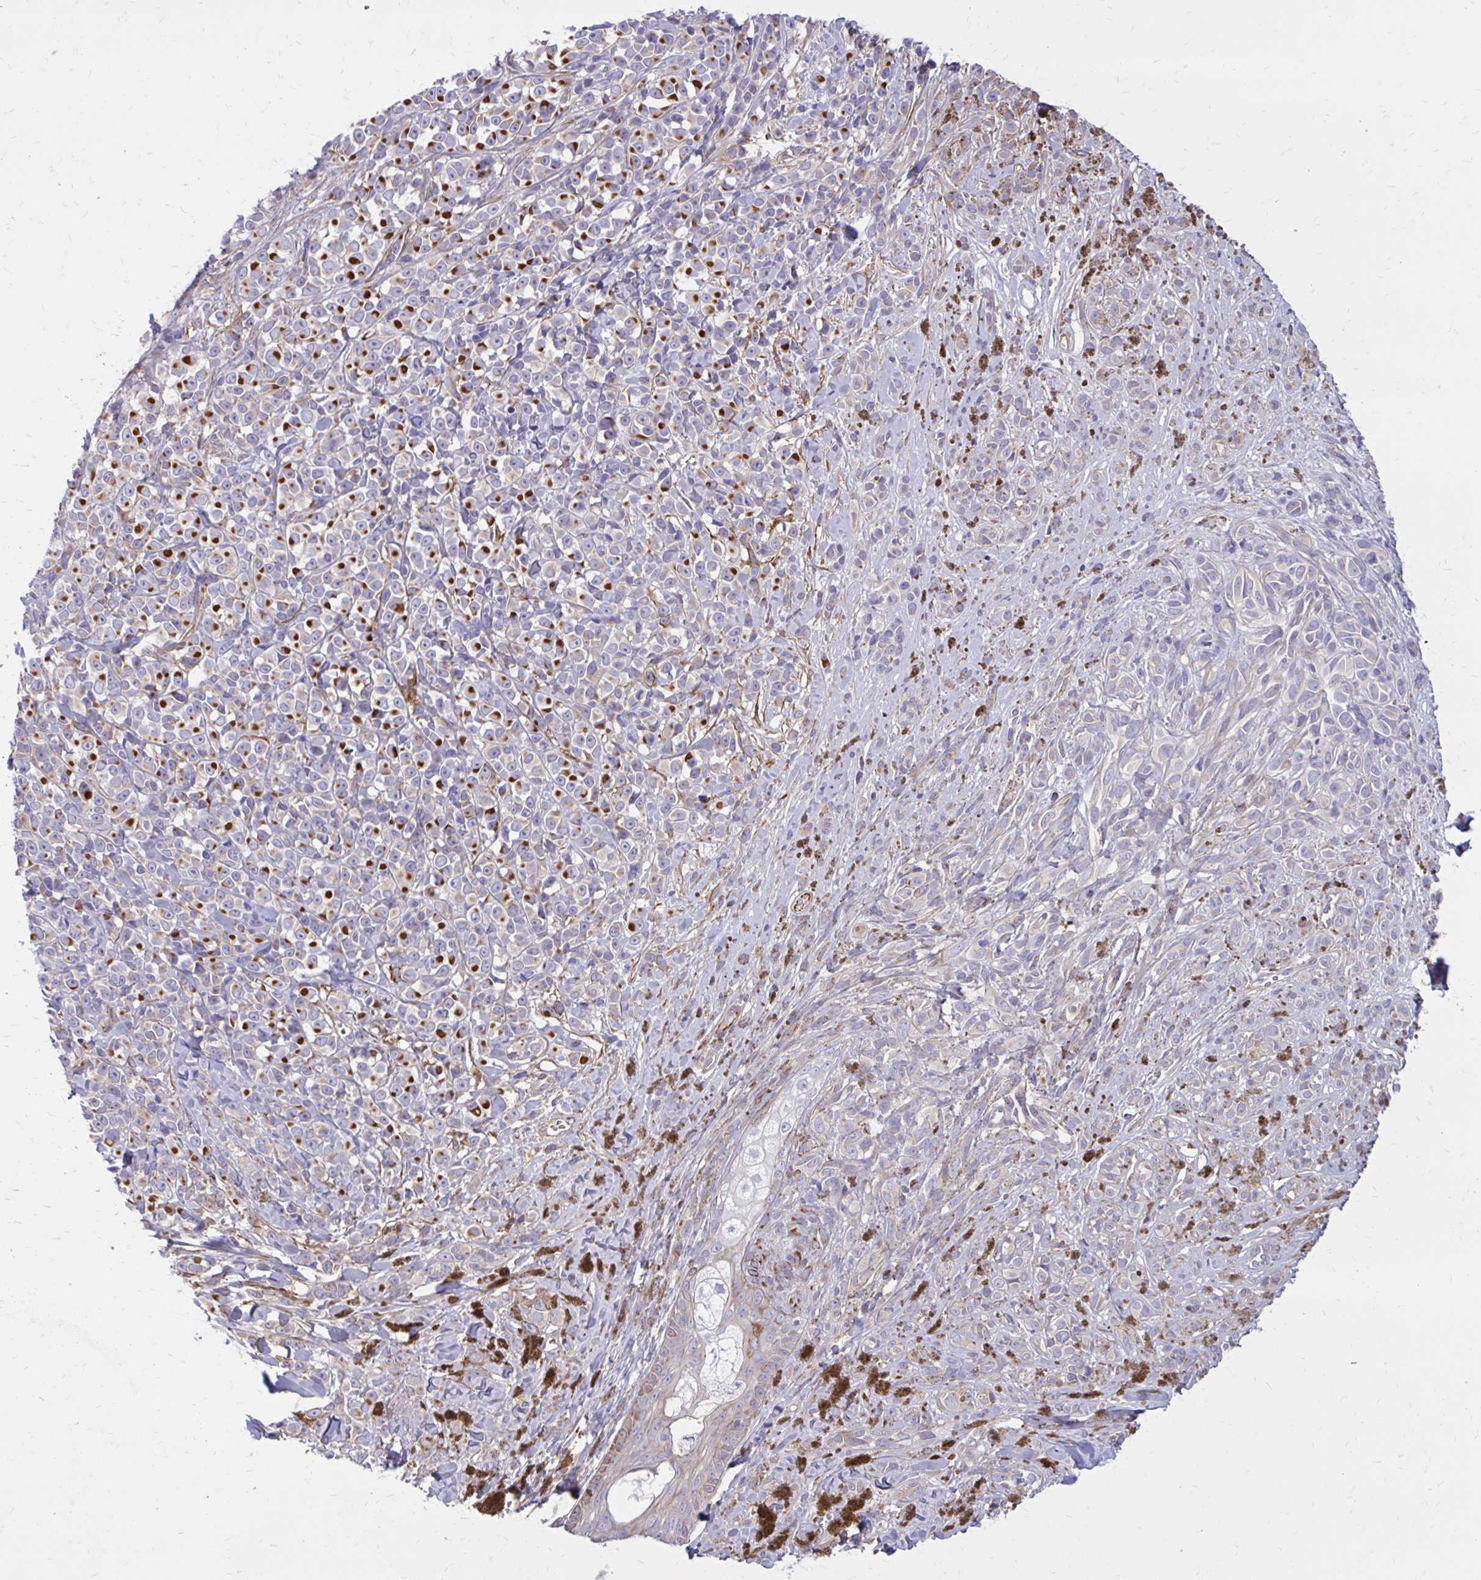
{"staining": {"intensity": "strong", "quantity": "<25%", "location": "cytoplasmic/membranous"}, "tissue": "melanoma", "cell_type": "Tumor cells", "image_type": "cancer", "snomed": [{"axis": "morphology", "description": "Malignant melanoma, NOS"}, {"axis": "topography", "description": "Skin"}], "caption": "Protein expression analysis of malignant melanoma displays strong cytoplasmic/membranous positivity in approximately <25% of tumor cells. The staining is performed using DAB brown chromogen to label protein expression. The nuclei are counter-stained blue using hematoxylin.", "gene": "FAP", "patient": {"sex": "male", "age": 85}}